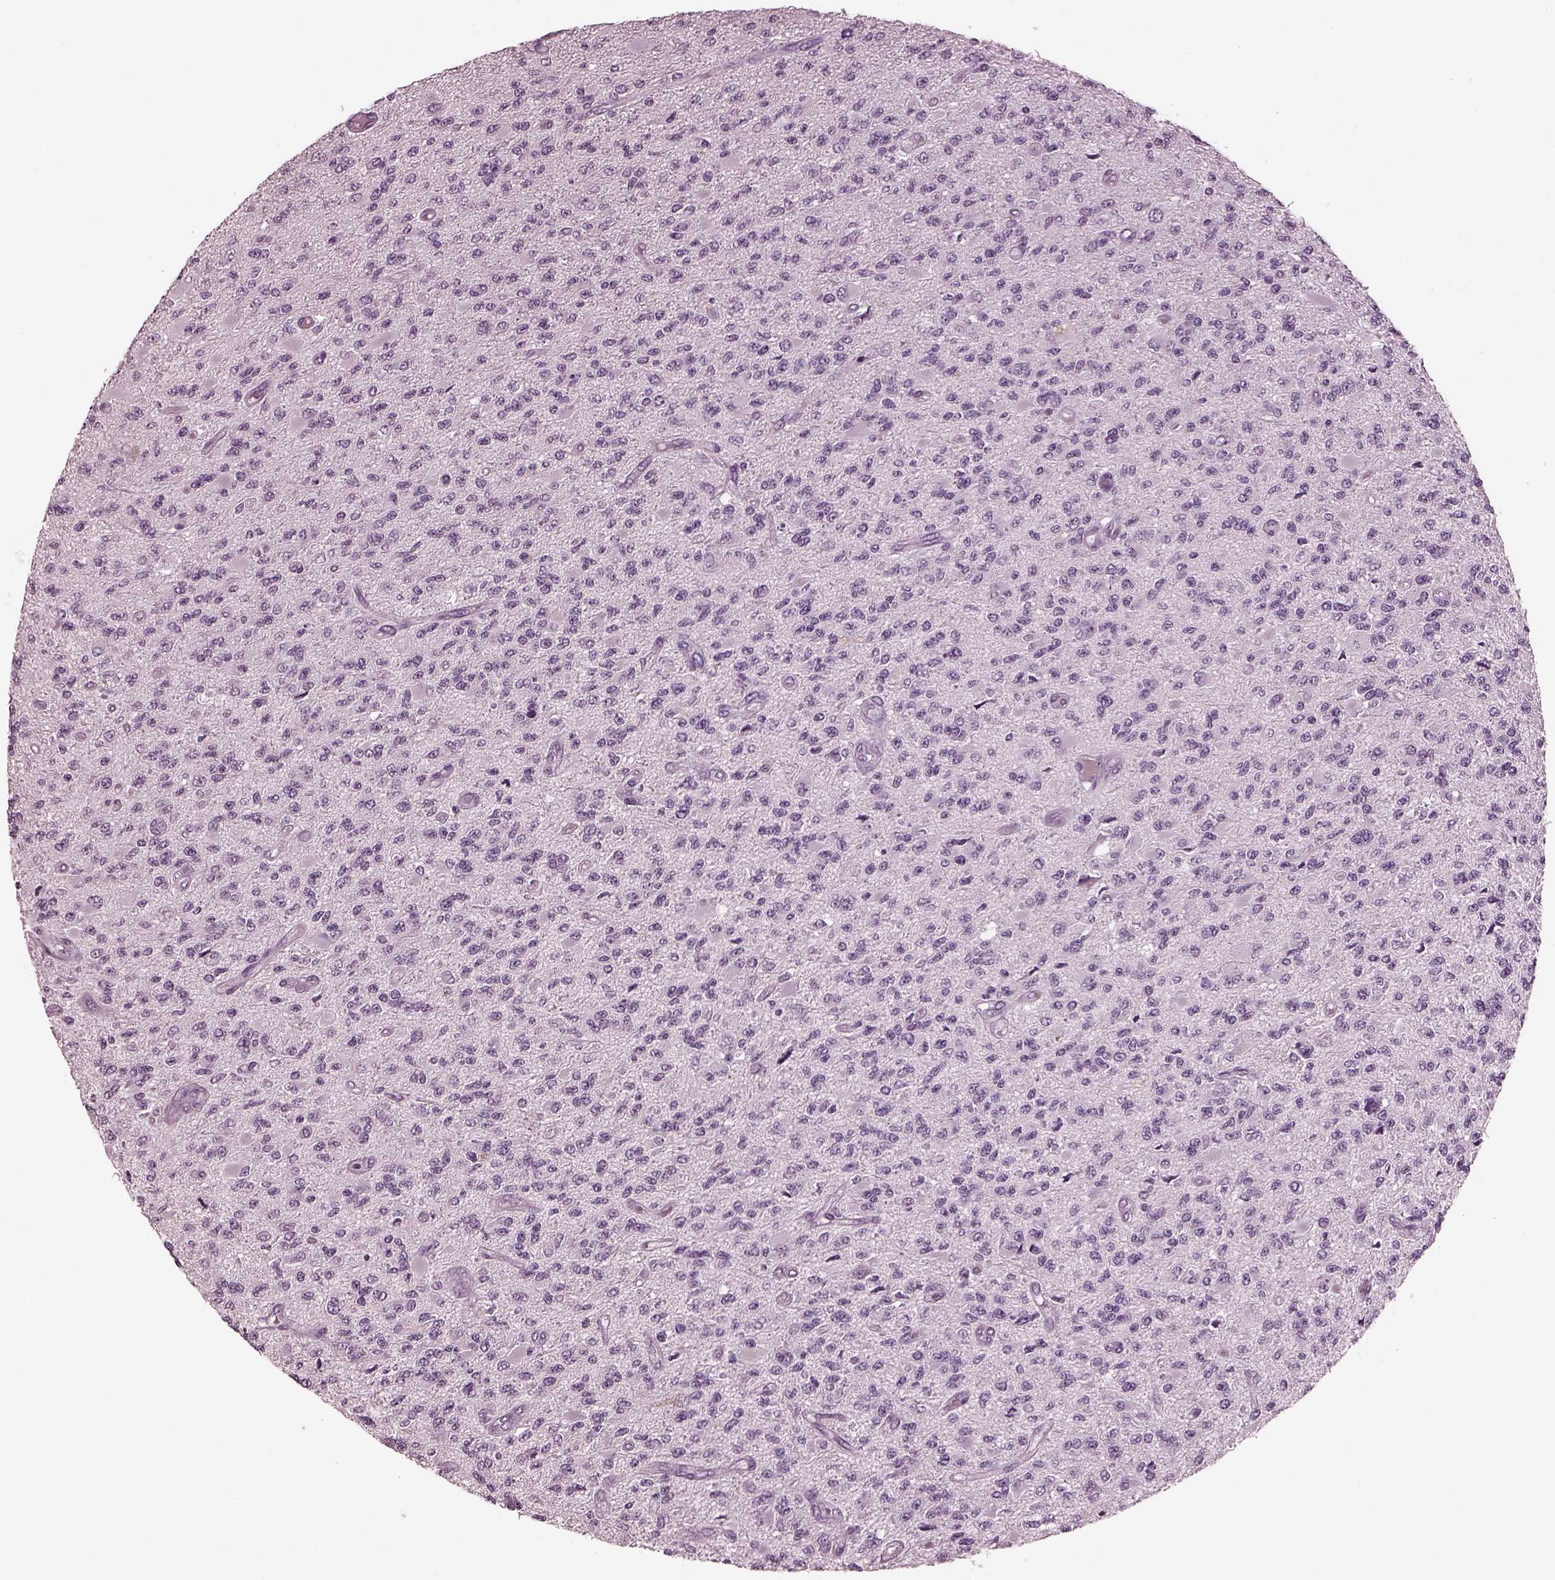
{"staining": {"intensity": "negative", "quantity": "none", "location": "none"}, "tissue": "glioma", "cell_type": "Tumor cells", "image_type": "cancer", "snomed": [{"axis": "morphology", "description": "Glioma, malignant, High grade"}, {"axis": "topography", "description": "Brain"}], "caption": "The photomicrograph displays no staining of tumor cells in glioma.", "gene": "MIB2", "patient": {"sex": "female", "age": 63}}